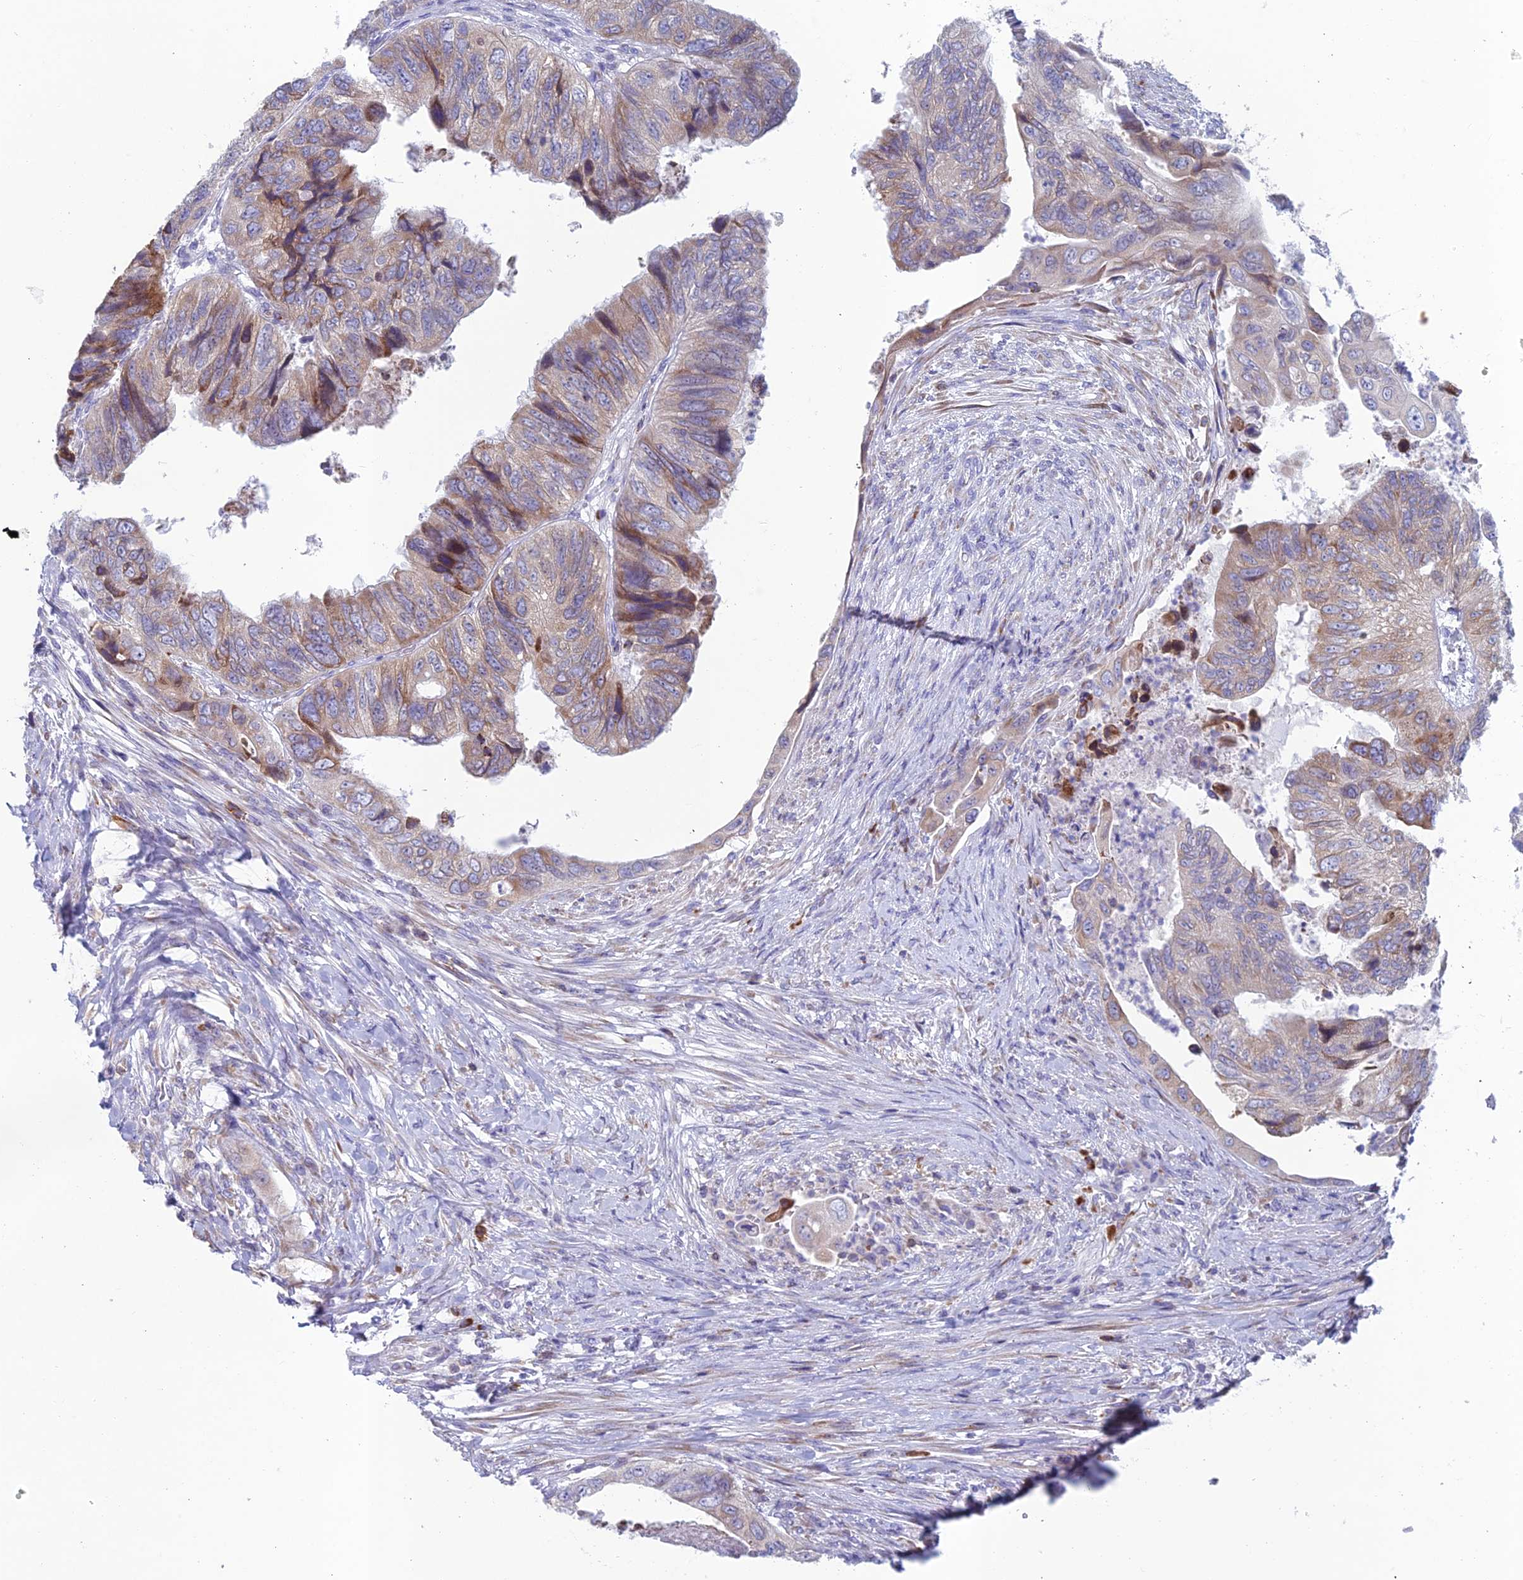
{"staining": {"intensity": "weak", "quantity": ">75%", "location": "cytoplasmic/membranous"}, "tissue": "colorectal cancer", "cell_type": "Tumor cells", "image_type": "cancer", "snomed": [{"axis": "morphology", "description": "Adenocarcinoma, NOS"}, {"axis": "topography", "description": "Rectum"}], "caption": "A photomicrograph of colorectal cancer (adenocarcinoma) stained for a protein demonstrates weak cytoplasmic/membranous brown staining in tumor cells. (DAB (3,3'-diaminobenzidine) IHC with brightfield microscopy, high magnification).", "gene": "ABI3BP", "patient": {"sex": "male", "age": 63}}